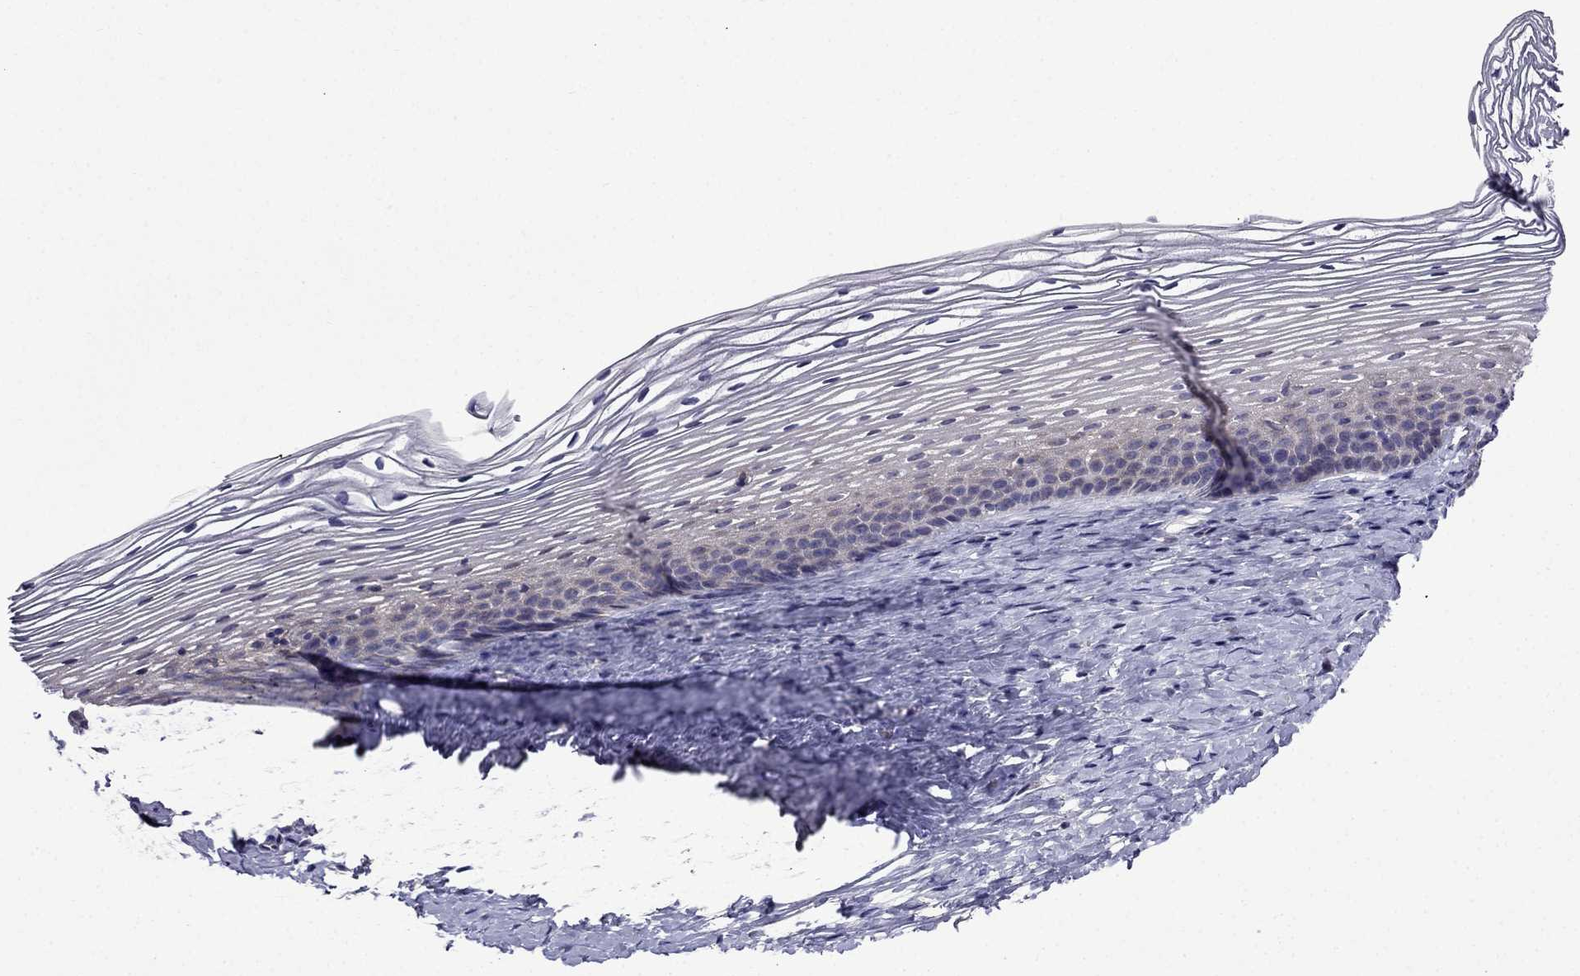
{"staining": {"intensity": "negative", "quantity": "none", "location": "none"}, "tissue": "cervix", "cell_type": "Glandular cells", "image_type": "normal", "snomed": [{"axis": "morphology", "description": "Normal tissue, NOS"}, {"axis": "topography", "description": "Cervix"}], "caption": "IHC histopathology image of benign human cervix stained for a protein (brown), which displays no positivity in glandular cells.", "gene": "PI16", "patient": {"sex": "female", "age": 39}}